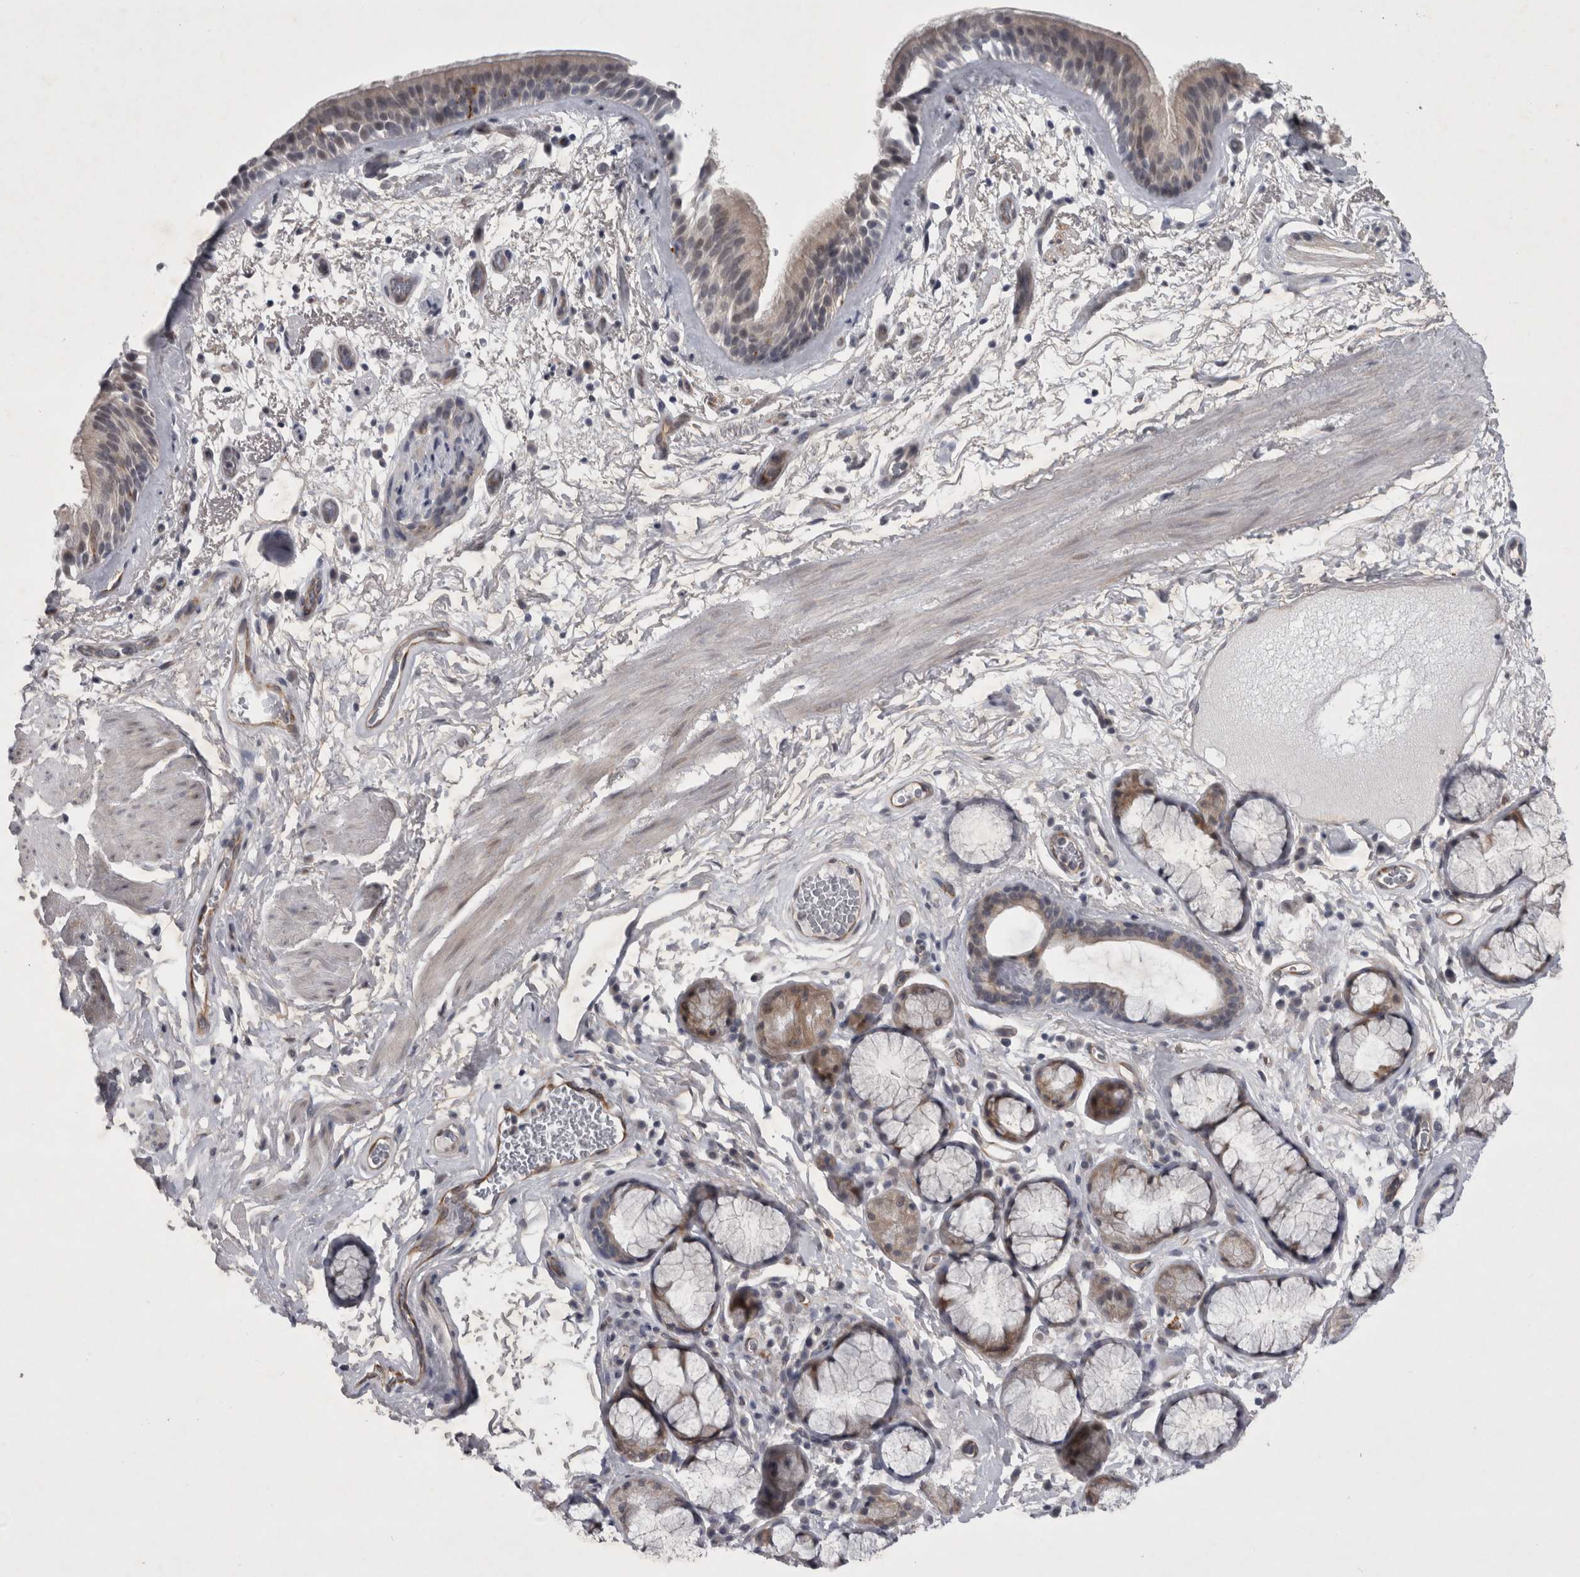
{"staining": {"intensity": "weak", "quantity": "25%-75%", "location": "nuclear"}, "tissue": "bronchus", "cell_type": "Respiratory epithelial cells", "image_type": "normal", "snomed": [{"axis": "morphology", "description": "Normal tissue, NOS"}, {"axis": "topography", "description": "Cartilage tissue"}], "caption": "DAB immunohistochemical staining of unremarkable bronchus reveals weak nuclear protein expression in approximately 25%-75% of respiratory epithelial cells.", "gene": "PARP11", "patient": {"sex": "female", "age": 63}}